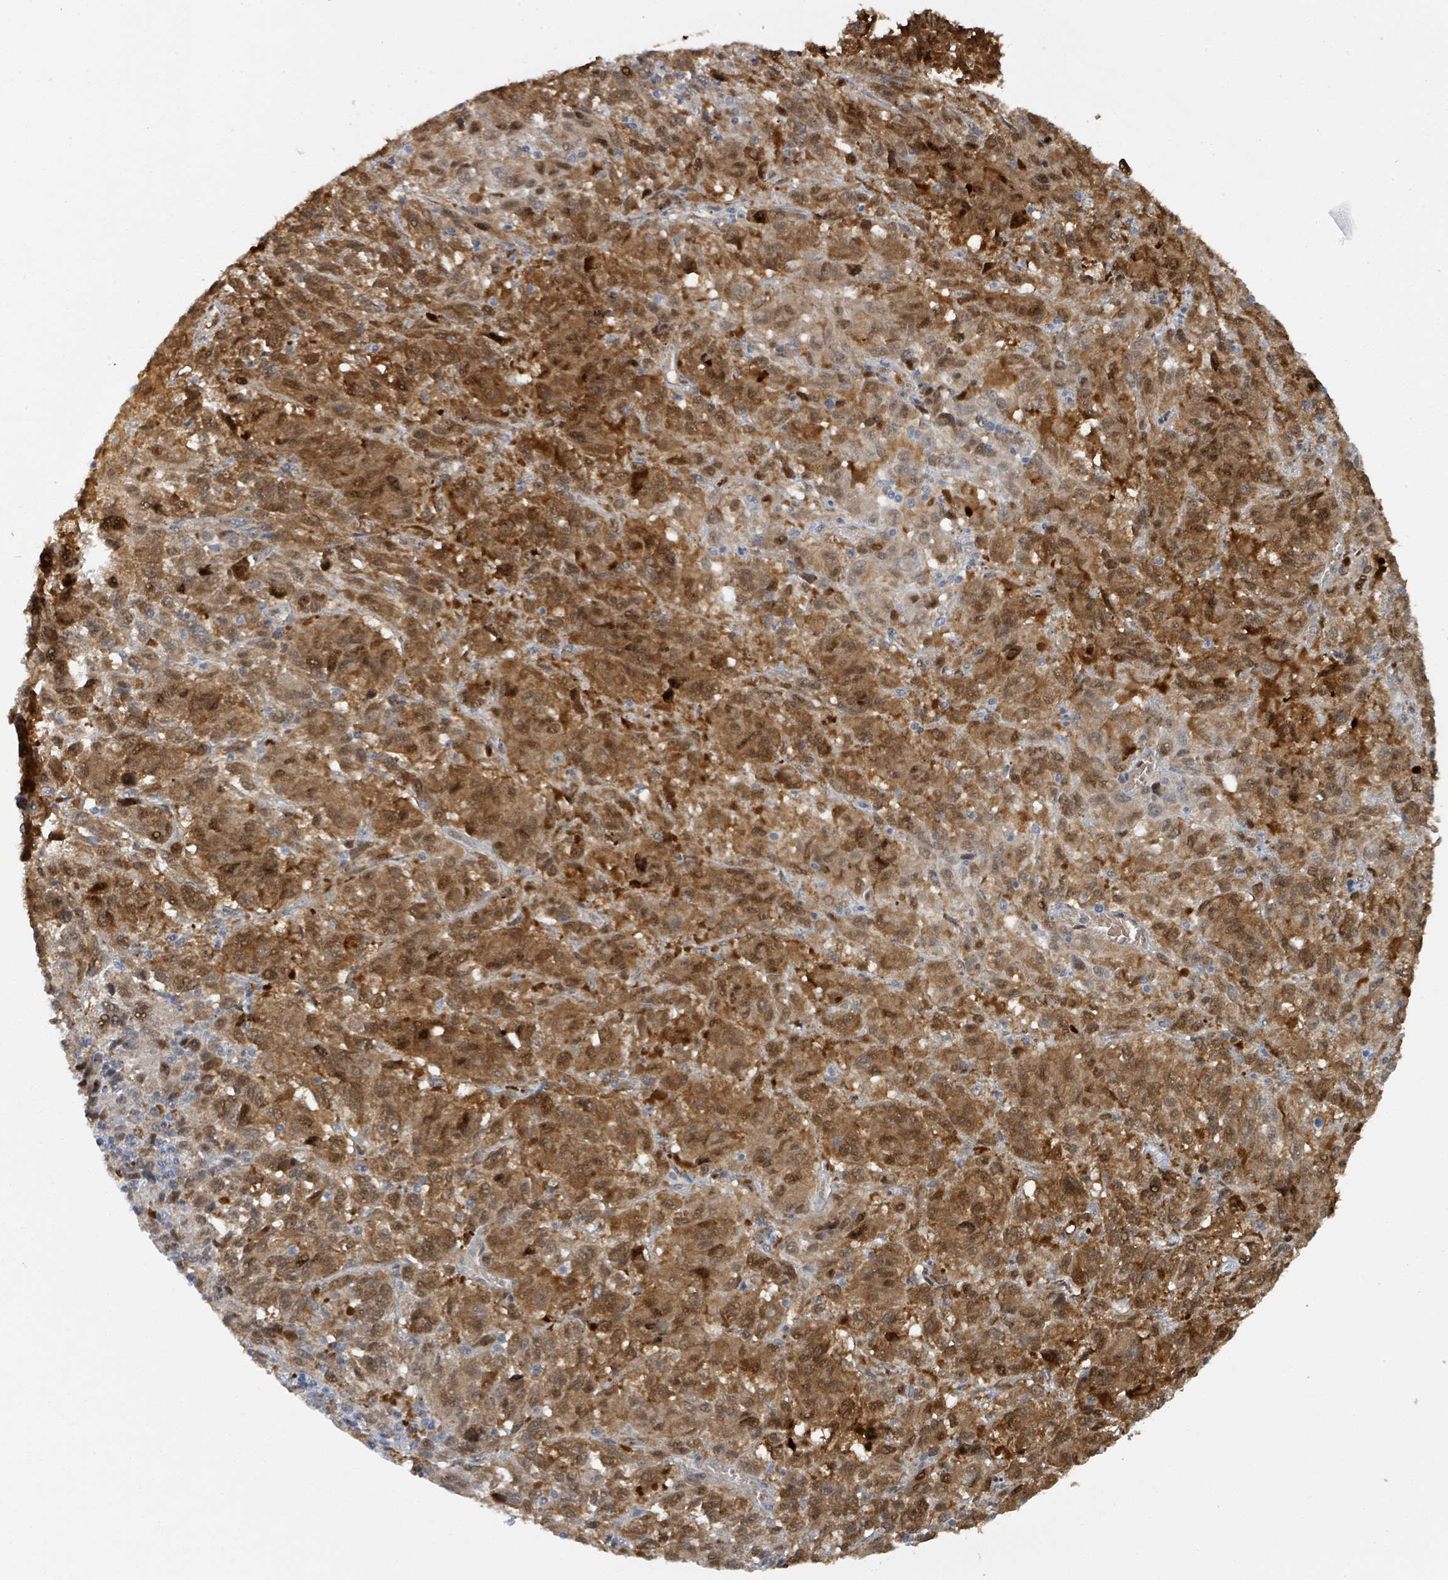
{"staining": {"intensity": "strong", "quantity": ">75%", "location": "cytoplasmic/membranous,nuclear"}, "tissue": "melanoma", "cell_type": "Tumor cells", "image_type": "cancer", "snomed": [{"axis": "morphology", "description": "Malignant melanoma, Metastatic site"}, {"axis": "topography", "description": "Lung"}], "caption": "Immunohistochemical staining of human melanoma reveals high levels of strong cytoplasmic/membranous and nuclear protein expression in approximately >75% of tumor cells. (Stains: DAB in brown, nuclei in blue, Microscopy: brightfield microscopy at high magnification).", "gene": "PSMB7", "patient": {"sex": "male", "age": 64}}